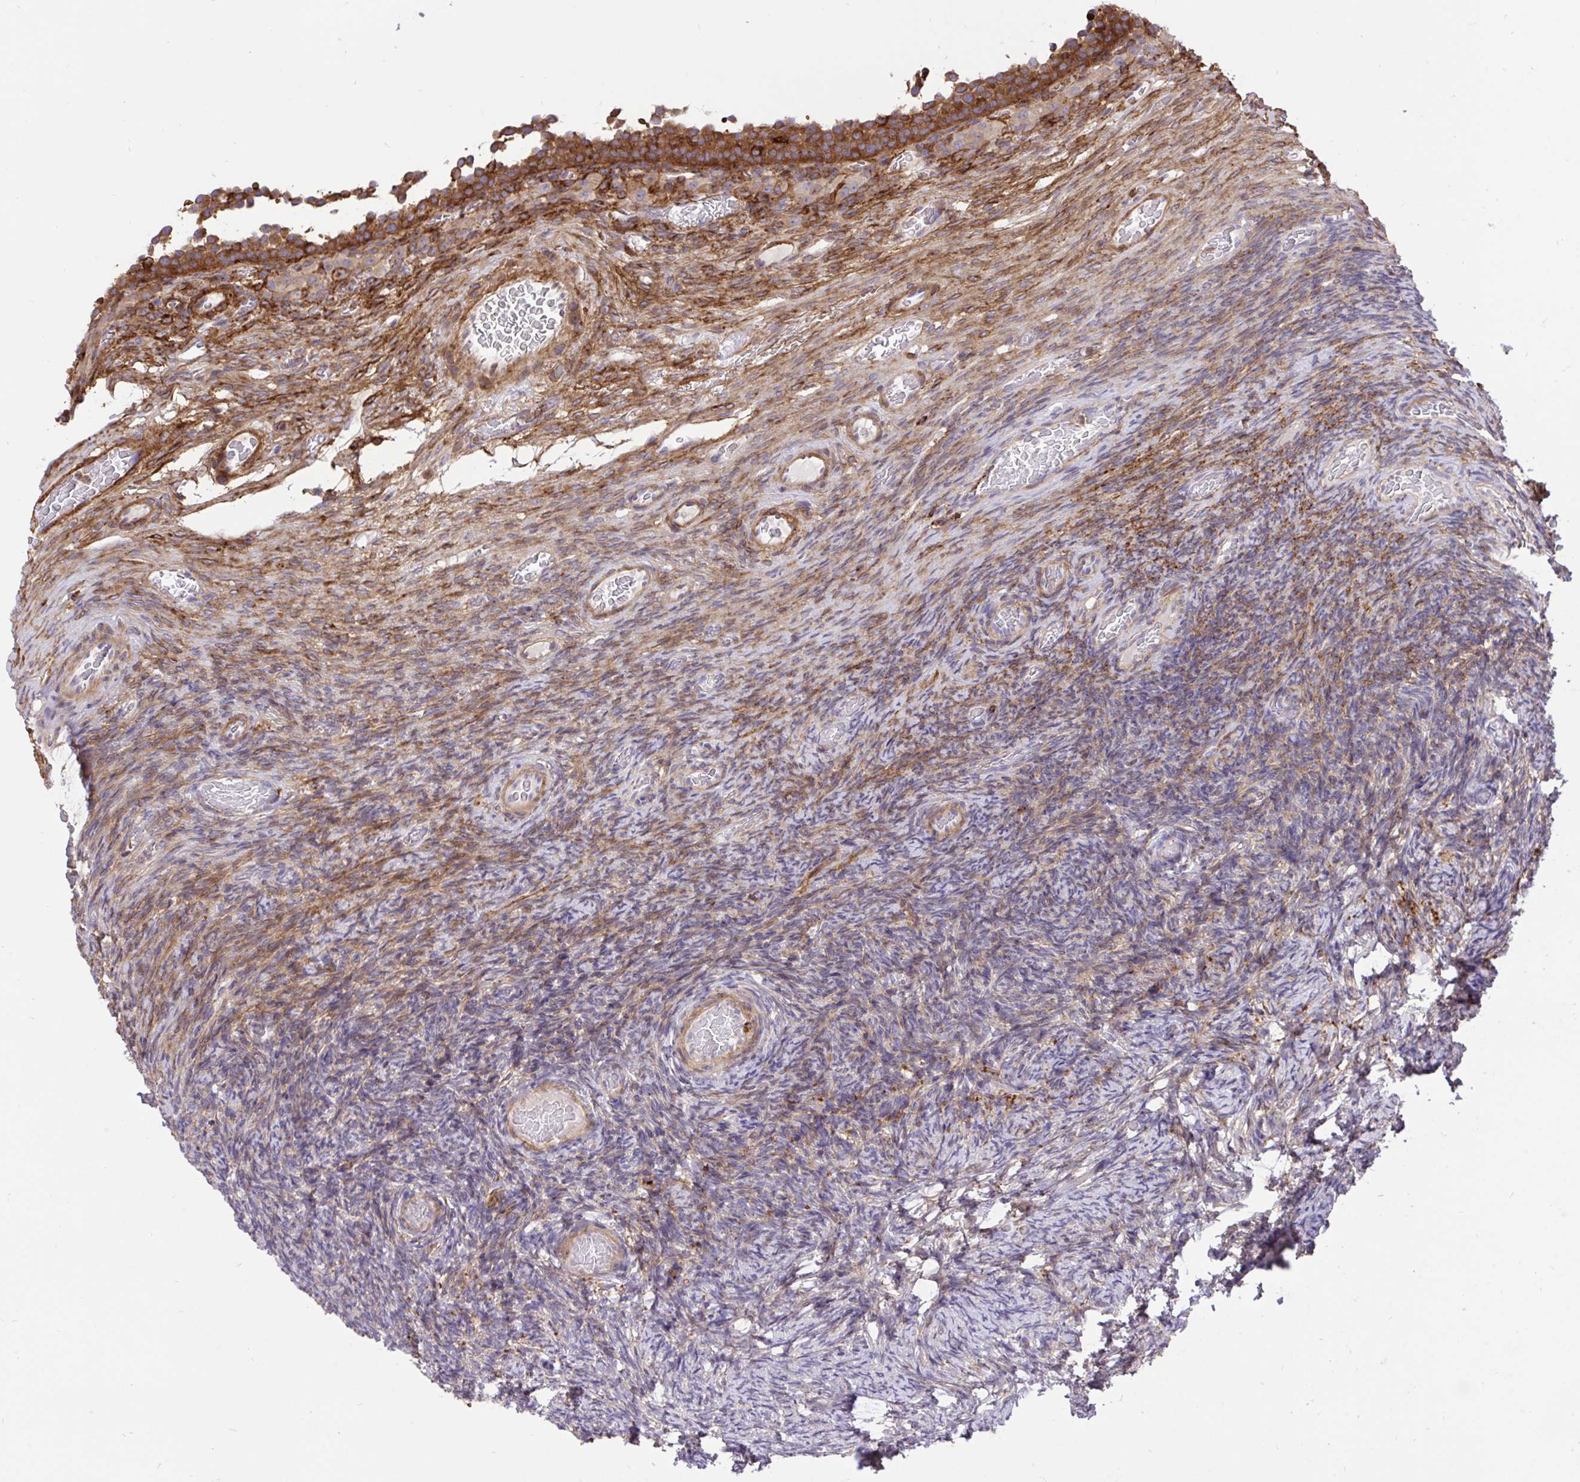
{"staining": {"intensity": "moderate", "quantity": ">75%", "location": "cytoplasmic/membranous"}, "tissue": "ovary", "cell_type": "Follicle cells", "image_type": "normal", "snomed": [{"axis": "morphology", "description": "Normal tissue, NOS"}, {"axis": "topography", "description": "Ovary"}], "caption": "Ovary was stained to show a protein in brown. There is medium levels of moderate cytoplasmic/membranous expression in about >75% of follicle cells. (IHC, brightfield microscopy, high magnification).", "gene": "ERI1", "patient": {"sex": "female", "age": 34}}